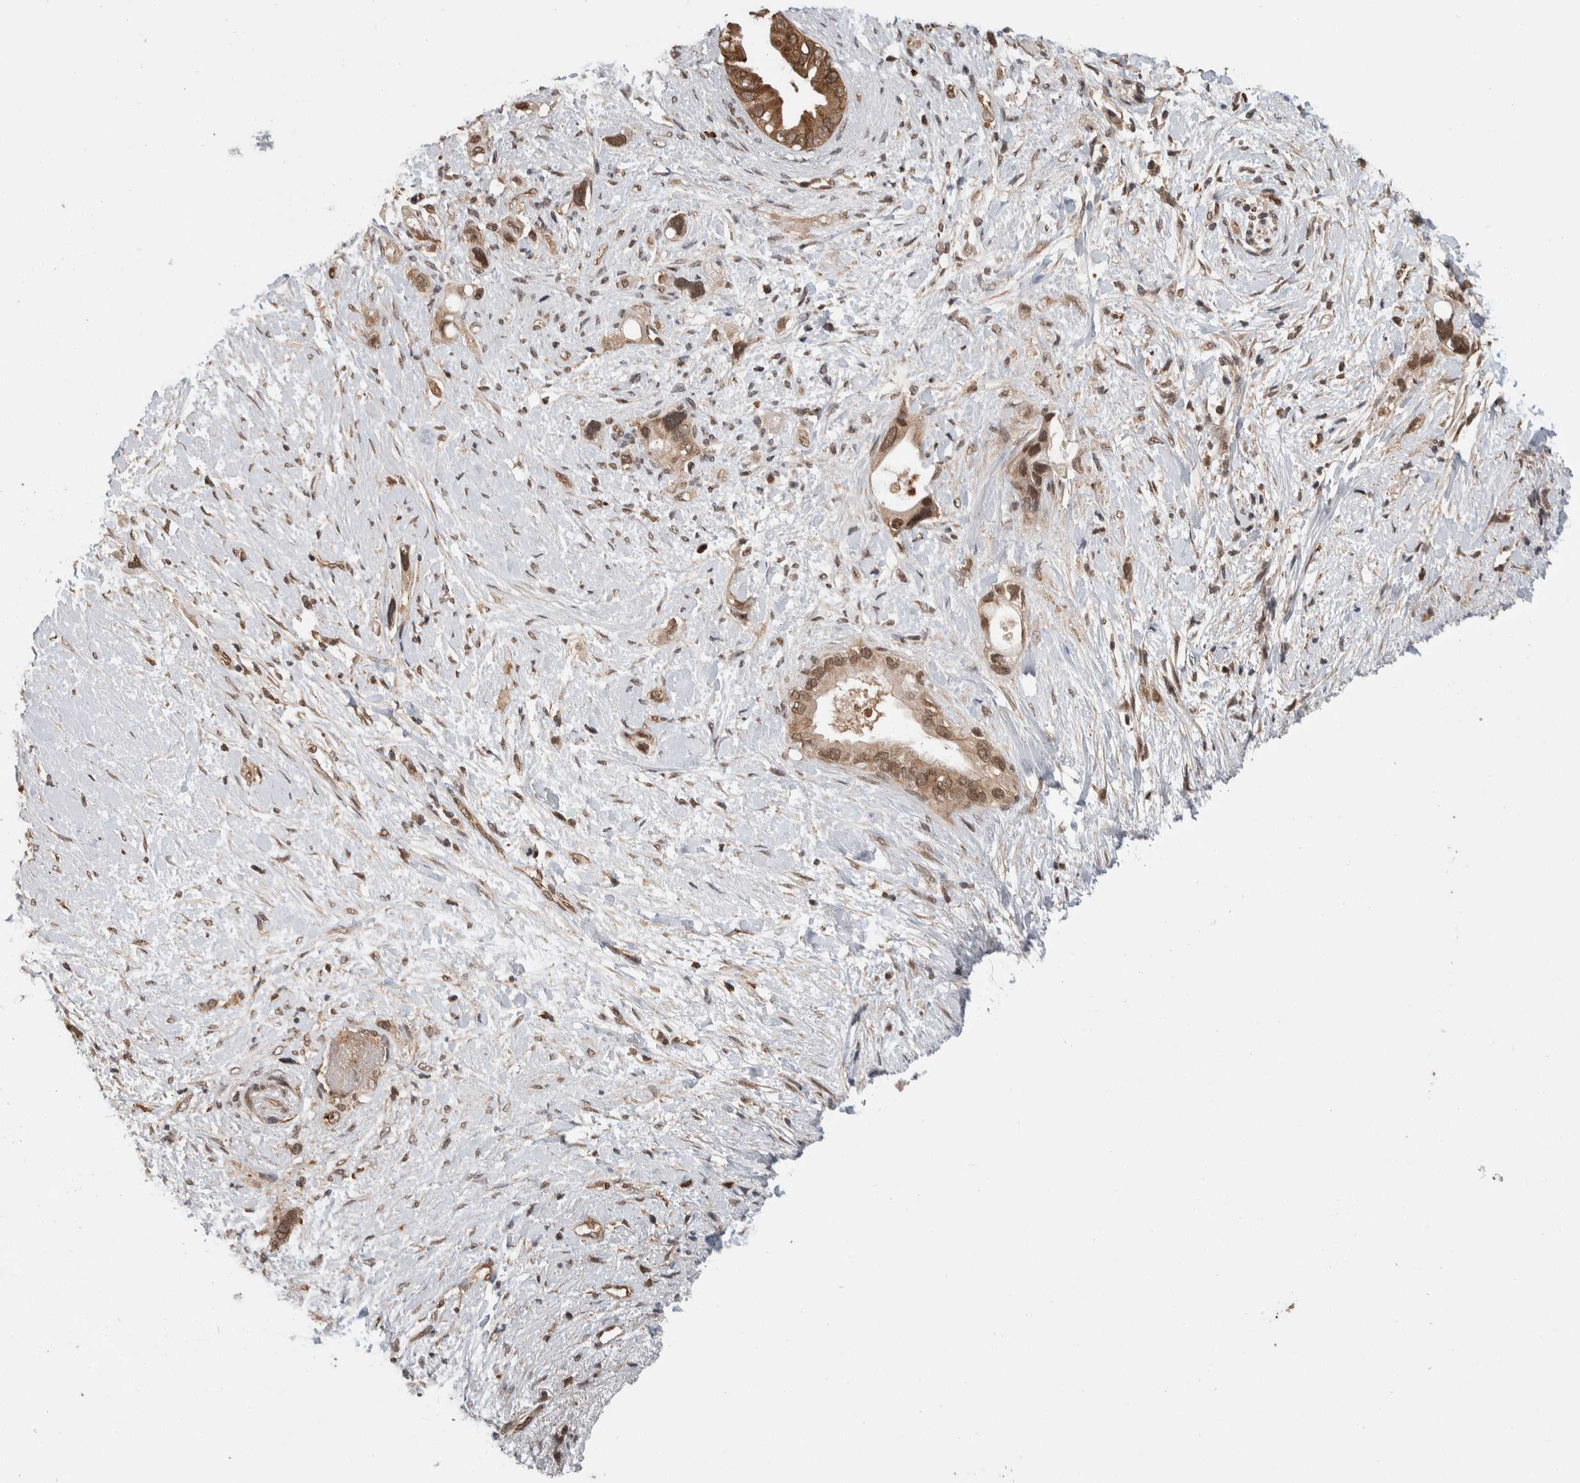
{"staining": {"intensity": "moderate", "quantity": ">75%", "location": "cytoplasmic/membranous,nuclear"}, "tissue": "pancreatic cancer", "cell_type": "Tumor cells", "image_type": "cancer", "snomed": [{"axis": "morphology", "description": "Adenocarcinoma, NOS"}, {"axis": "topography", "description": "Pancreas"}], "caption": "A brown stain labels moderate cytoplasmic/membranous and nuclear staining of a protein in pancreatic adenocarcinoma tumor cells.", "gene": "ZNF592", "patient": {"sex": "female", "age": 56}}